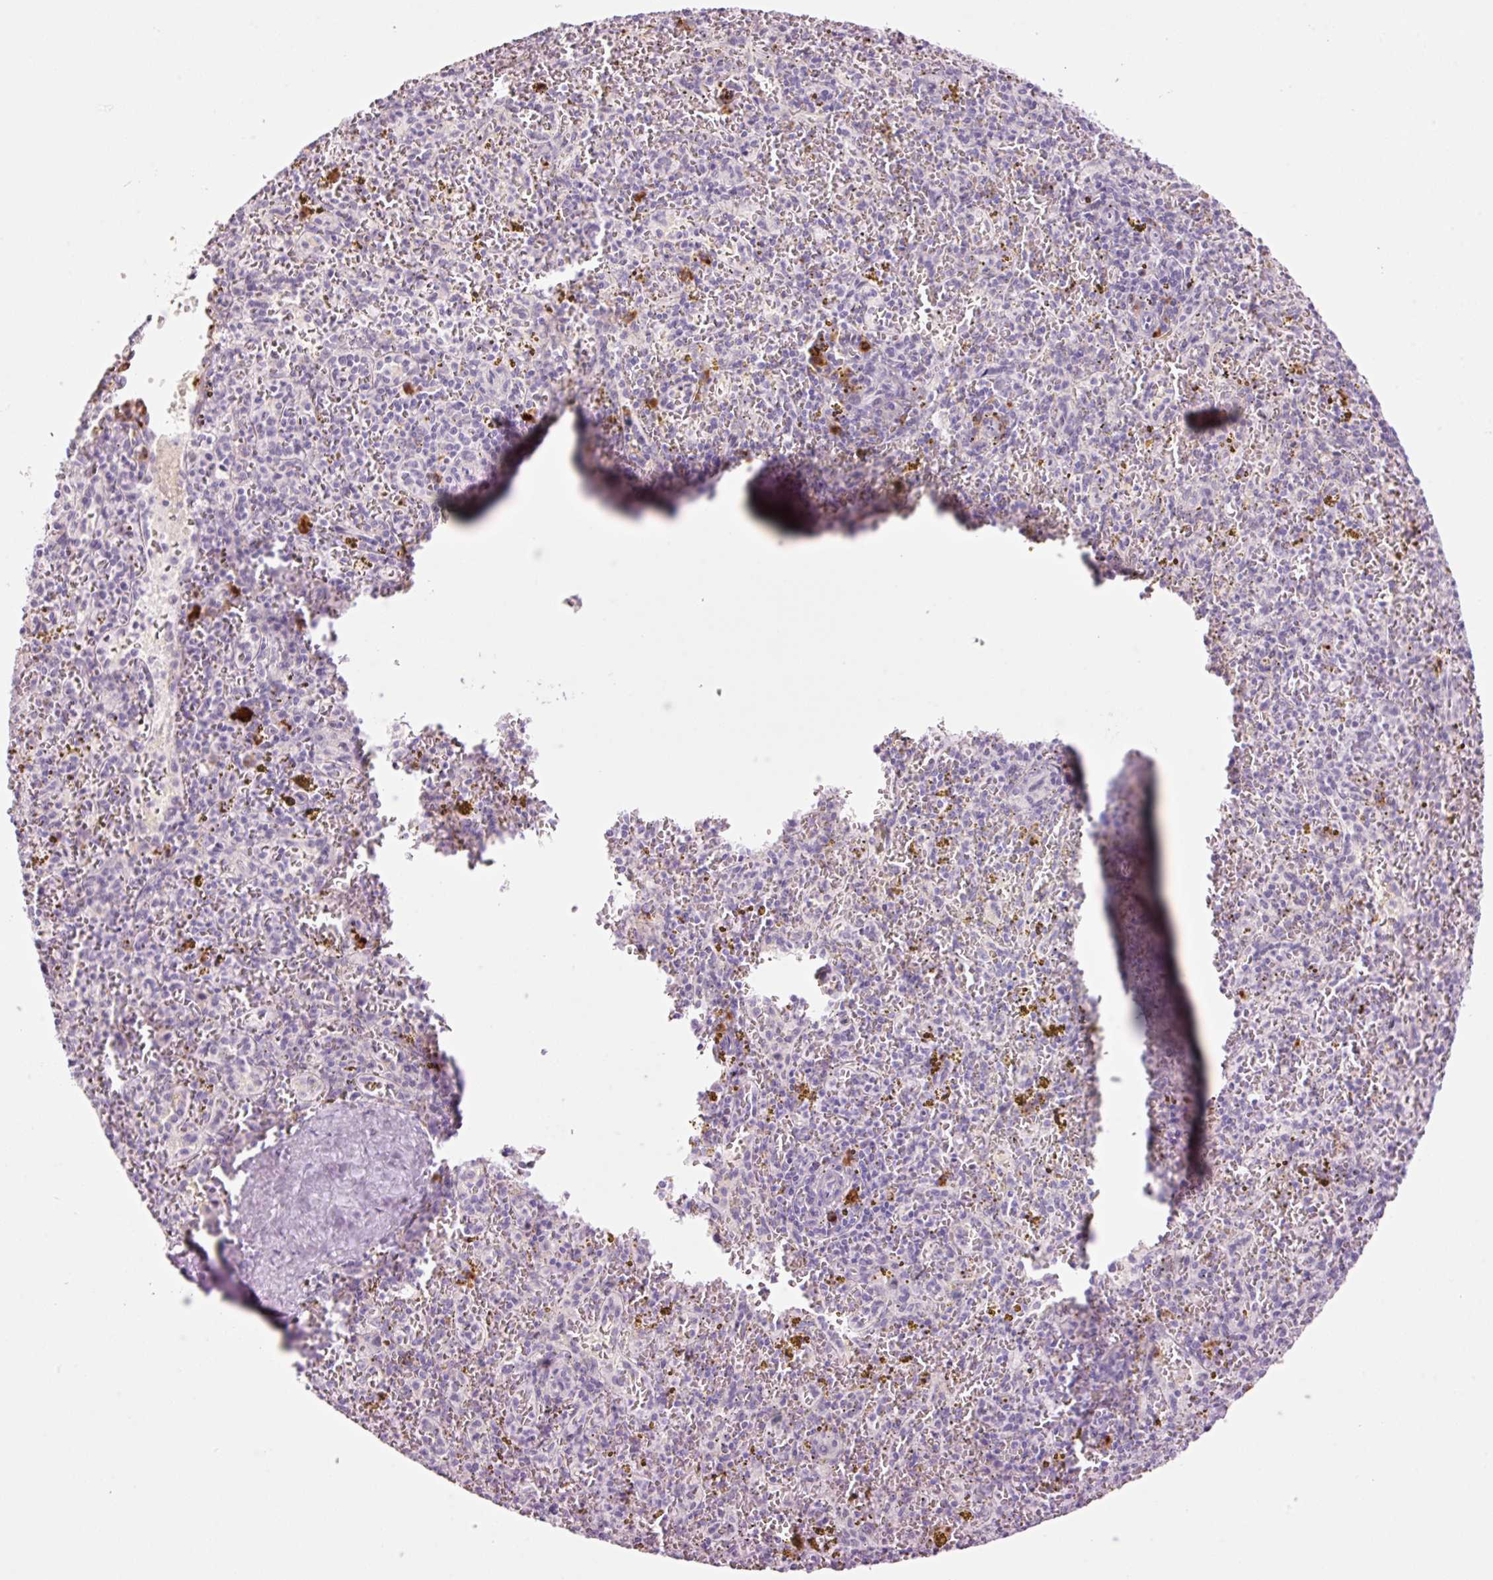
{"staining": {"intensity": "negative", "quantity": "none", "location": "none"}, "tissue": "spleen", "cell_type": "Cells in red pulp", "image_type": "normal", "snomed": [{"axis": "morphology", "description": "Normal tissue, NOS"}, {"axis": "topography", "description": "Spleen"}], "caption": "A high-resolution micrograph shows IHC staining of unremarkable spleen, which shows no significant expression in cells in red pulp. The staining is performed using DAB brown chromogen with nuclei counter-stained in using hematoxylin.", "gene": "KLF1", "patient": {"sex": "male", "age": 57}}